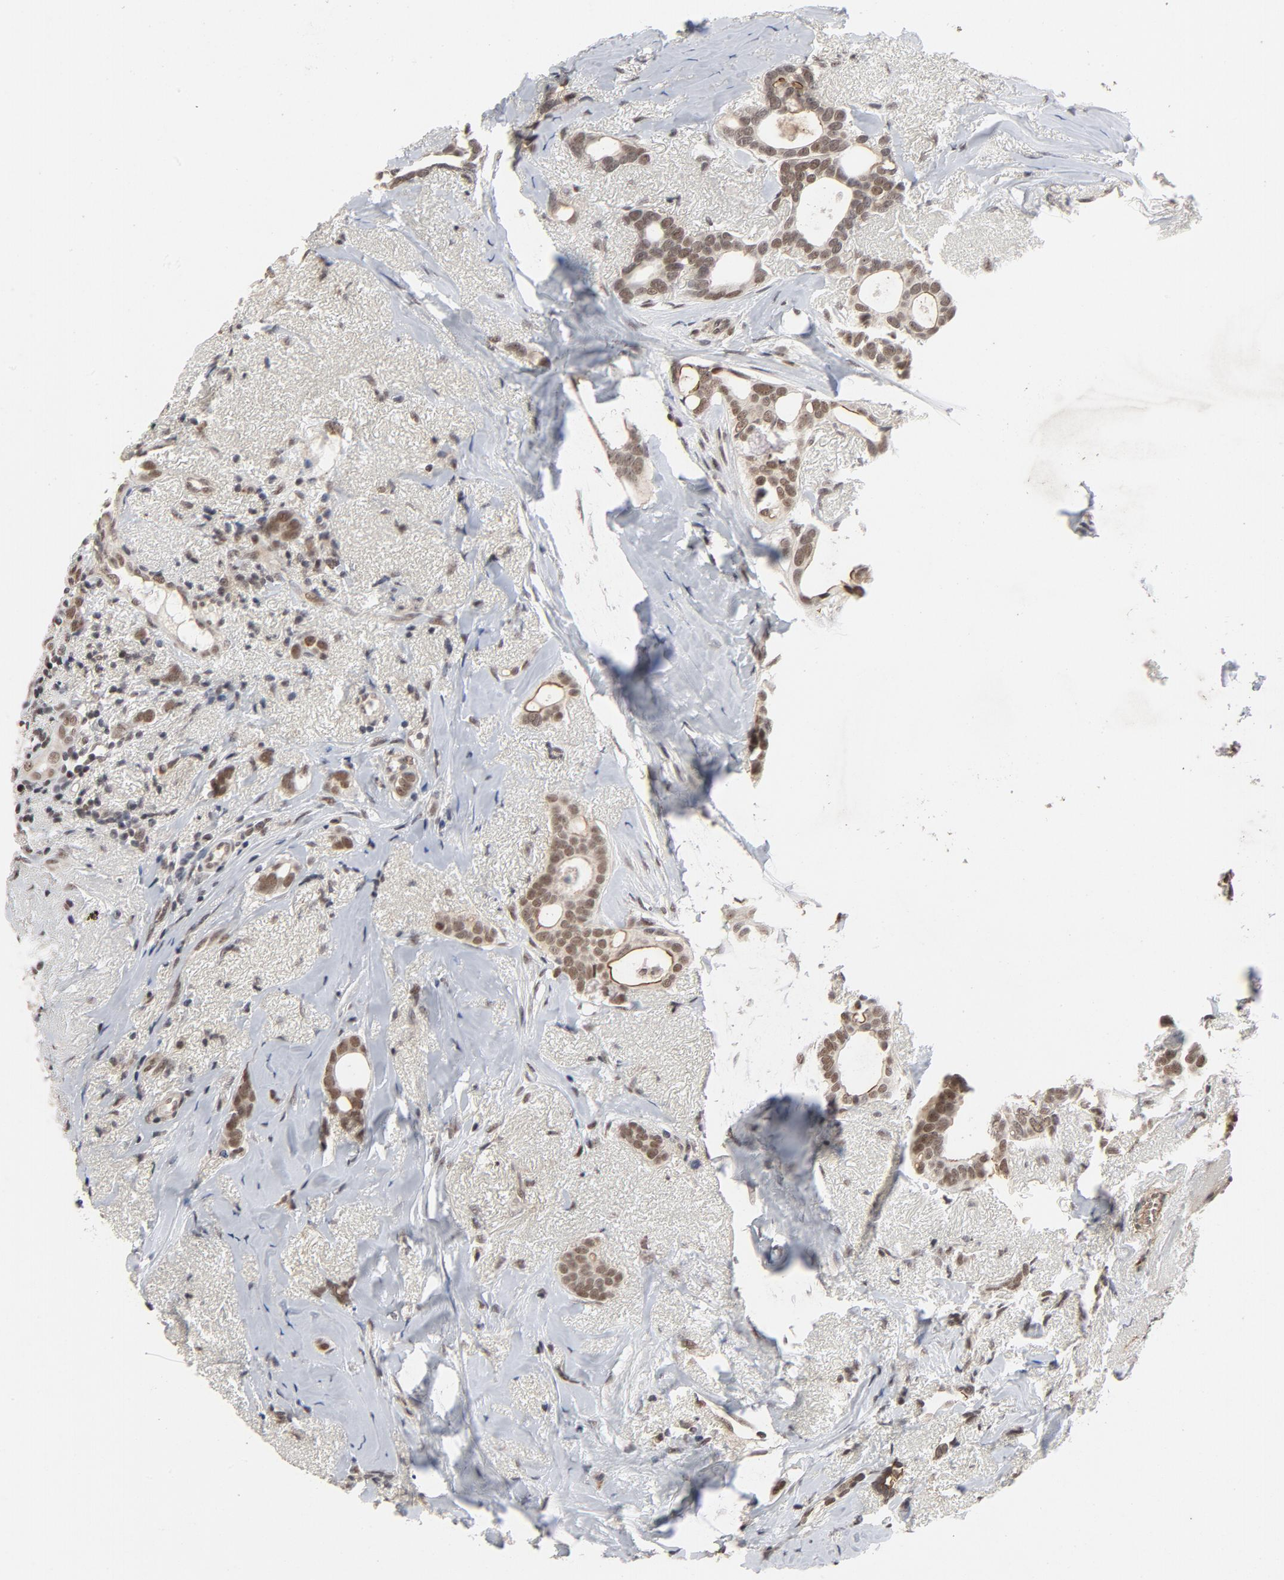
{"staining": {"intensity": "weak", "quantity": ">75%", "location": "nuclear"}, "tissue": "breast cancer", "cell_type": "Tumor cells", "image_type": "cancer", "snomed": [{"axis": "morphology", "description": "Duct carcinoma"}, {"axis": "topography", "description": "Breast"}], "caption": "Approximately >75% of tumor cells in breast invasive ductal carcinoma exhibit weak nuclear protein expression as visualized by brown immunohistochemical staining.", "gene": "ZKSCAN8", "patient": {"sex": "female", "age": 54}}